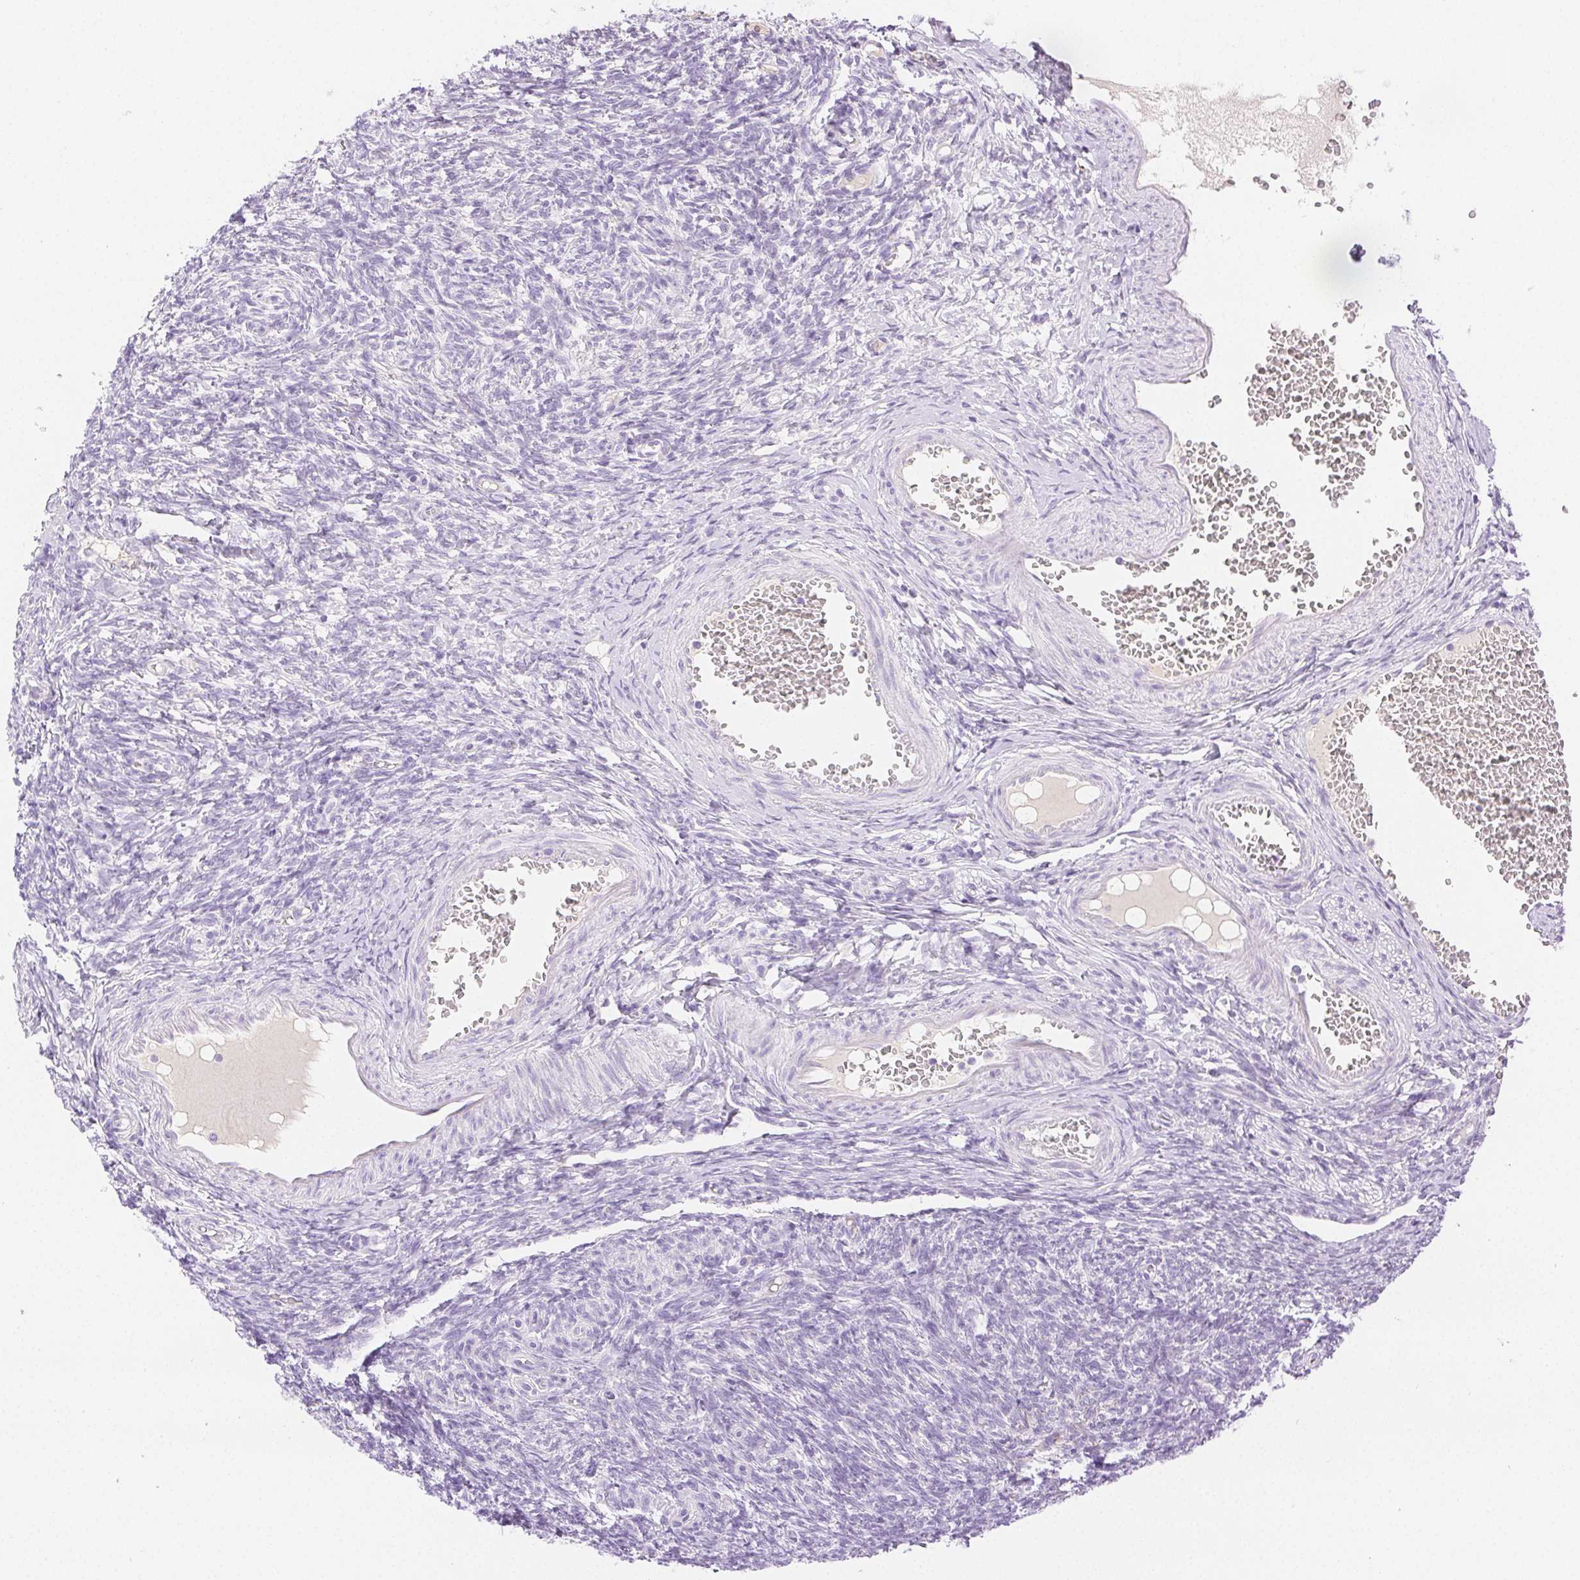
{"staining": {"intensity": "negative", "quantity": "none", "location": "none"}, "tissue": "ovary", "cell_type": "Follicle cells", "image_type": "normal", "snomed": [{"axis": "morphology", "description": "Normal tissue, NOS"}, {"axis": "topography", "description": "Ovary"}], "caption": "The micrograph demonstrates no significant expression in follicle cells of ovary.", "gene": "SPACA4", "patient": {"sex": "female", "age": 39}}